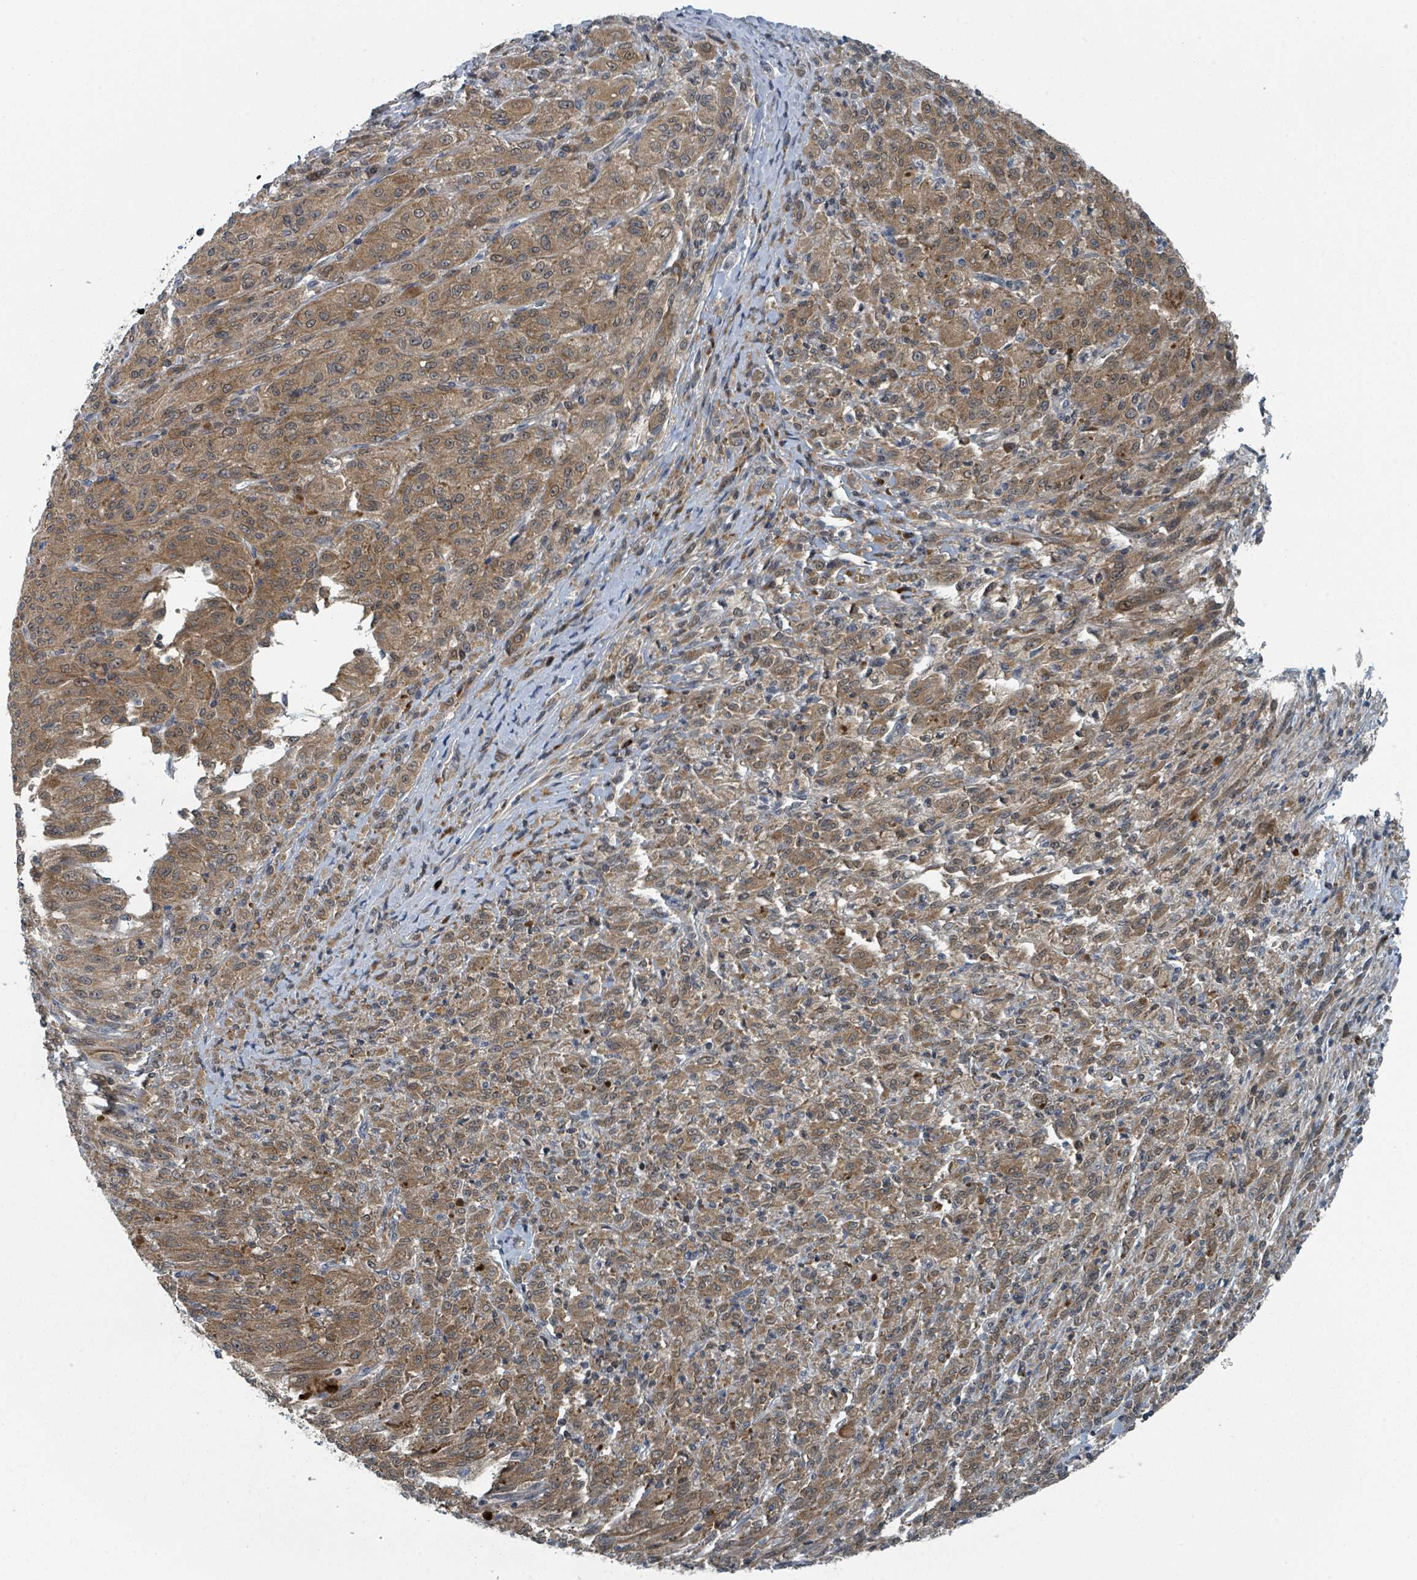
{"staining": {"intensity": "moderate", "quantity": ">75%", "location": "cytoplasmic/membranous,nuclear"}, "tissue": "melanoma", "cell_type": "Tumor cells", "image_type": "cancer", "snomed": [{"axis": "morphology", "description": "Malignant melanoma, NOS"}, {"axis": "topography", "description": "Skin"}], "caption": "Melanoma stained with a protein marker demonstrates moderate staining in tumor cells.", "gene": "GOLGA7", "patient": {"sex": "female", "age": 52}}